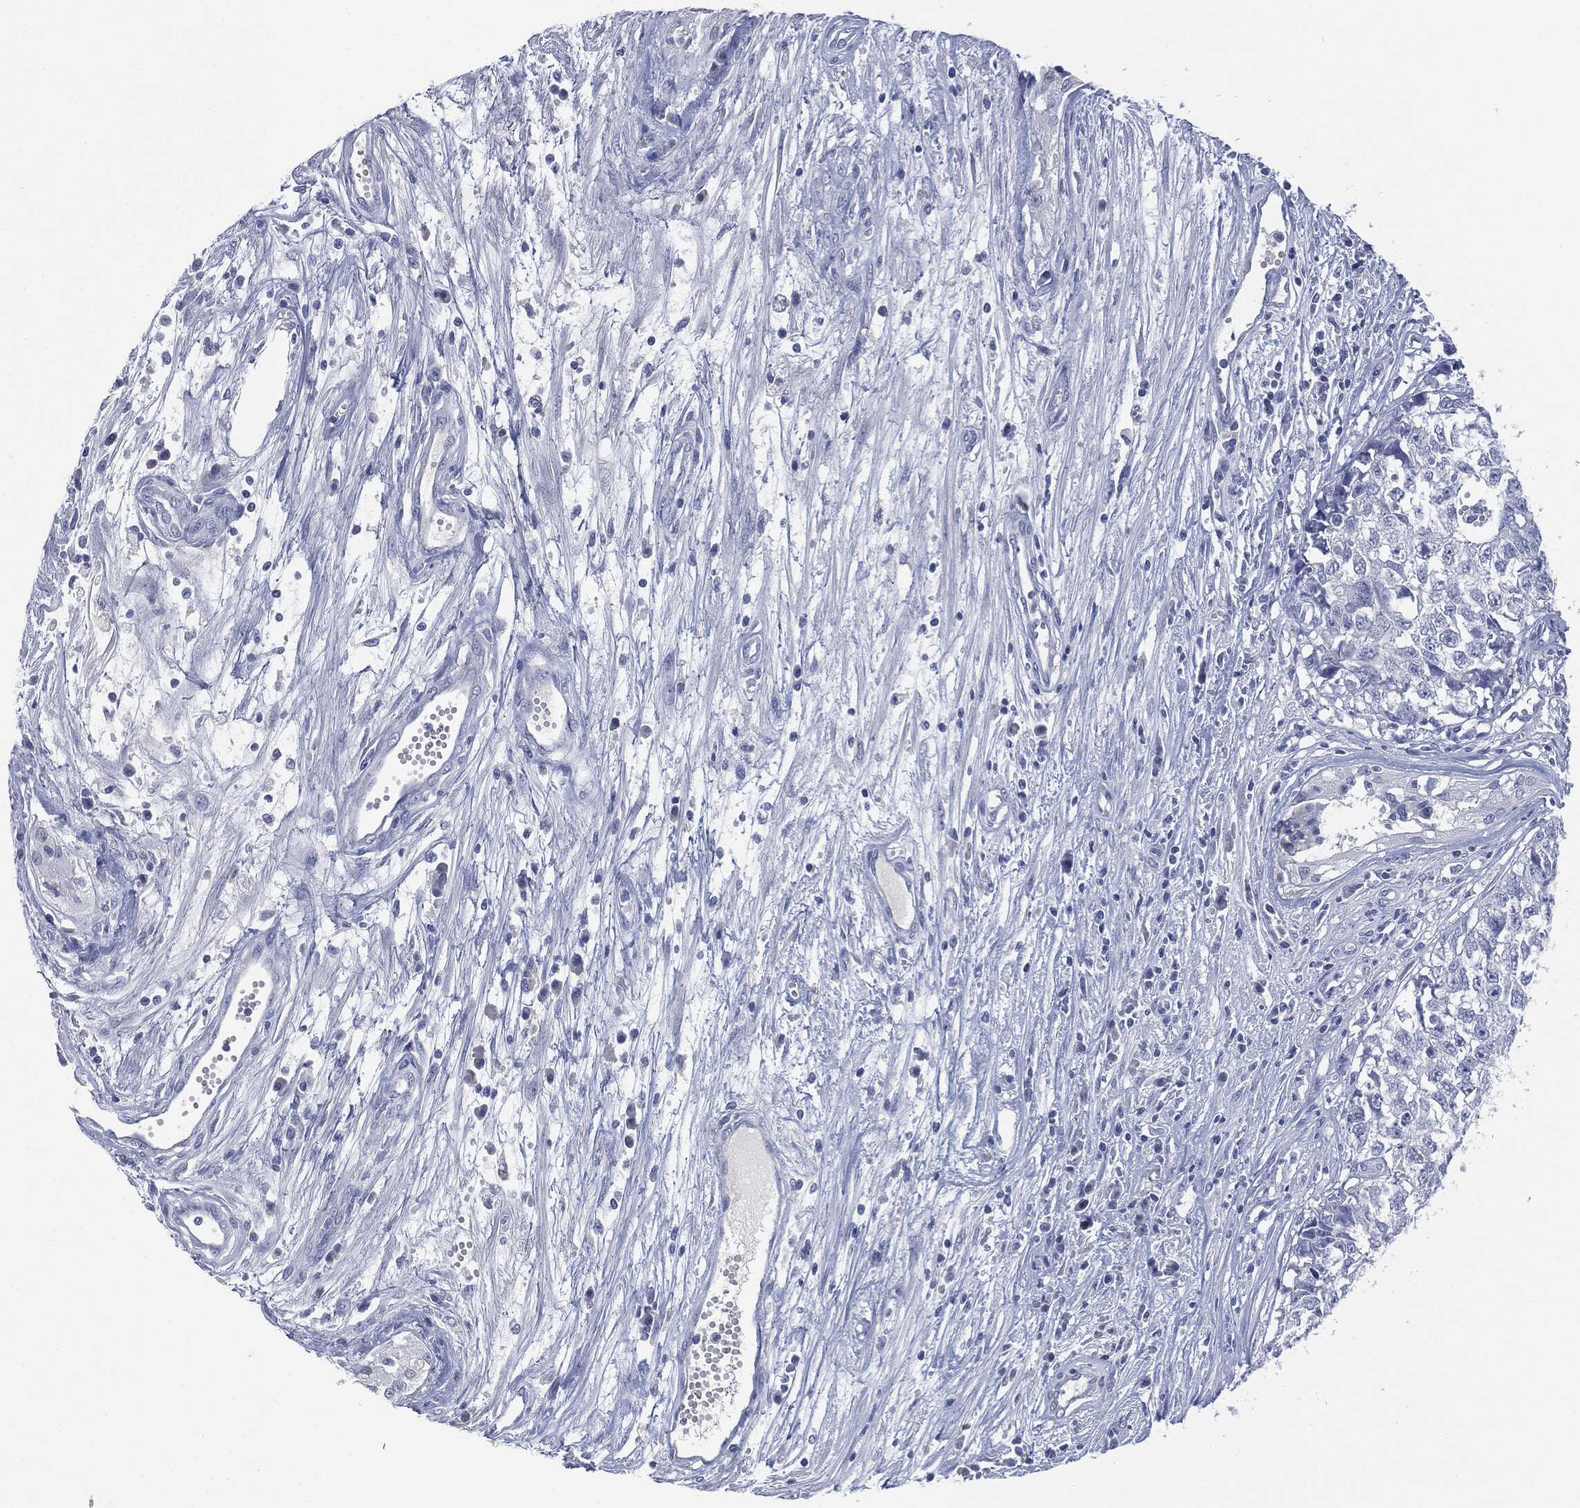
{"staining": {"intensity": "negative", "quantity": "none", "location": "none"}, "tissue": "testis cancer", "cell_type": "Tumor cells", "image_type": "cancer", "snomed": [{"axis": "morphology", "description": "Seminoma, NOS"}, {"axis": "morphology", "description": "Carcinoma, Embryonal, NOS"}, {"axis": "topography", "description": "Testis"}], "caption": "Tumor cells are negative for protein expression in human testis cancer (seminoma).", "gene": "MUC16", "patient": {"sex": "male", "age": 22}}